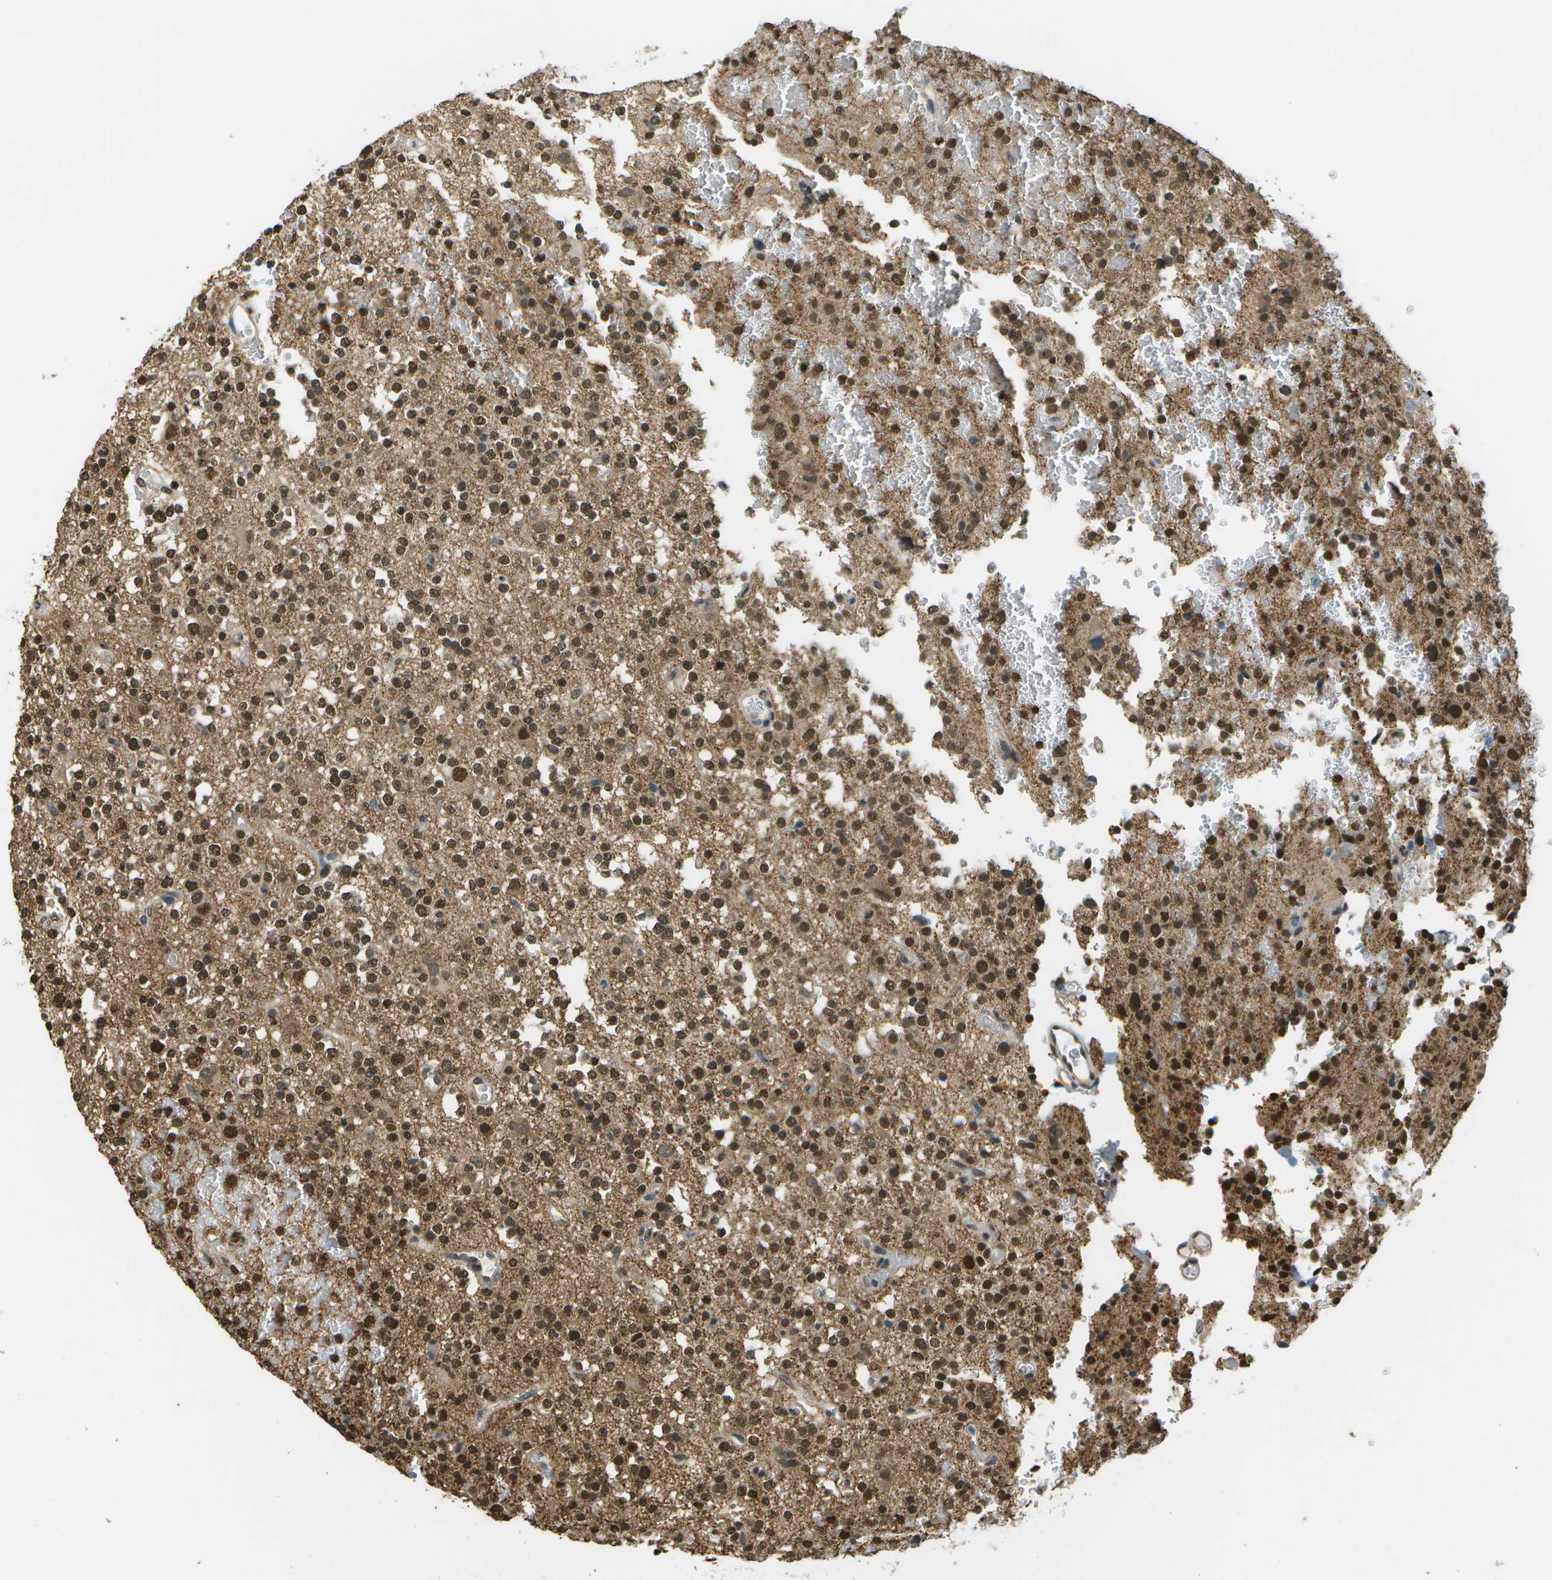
{"staining": {"intensity": "strong", "quantity": ">75%", "location": "nuclear"}, "tissue": "glioma", "cell_type": "Tumor cells", "image_type": "cancer", "snomed": [{"axis": "morphology", "description": "Glioma, malignant, High grade"}, {"axis": "topography", "description": "Brain"}], "caption": "Glioma stained for a protein reveals strong nuclear positivity in tumor cells.", "gene": "ABL2", "patient": {"sex": "male", "age": 47}}